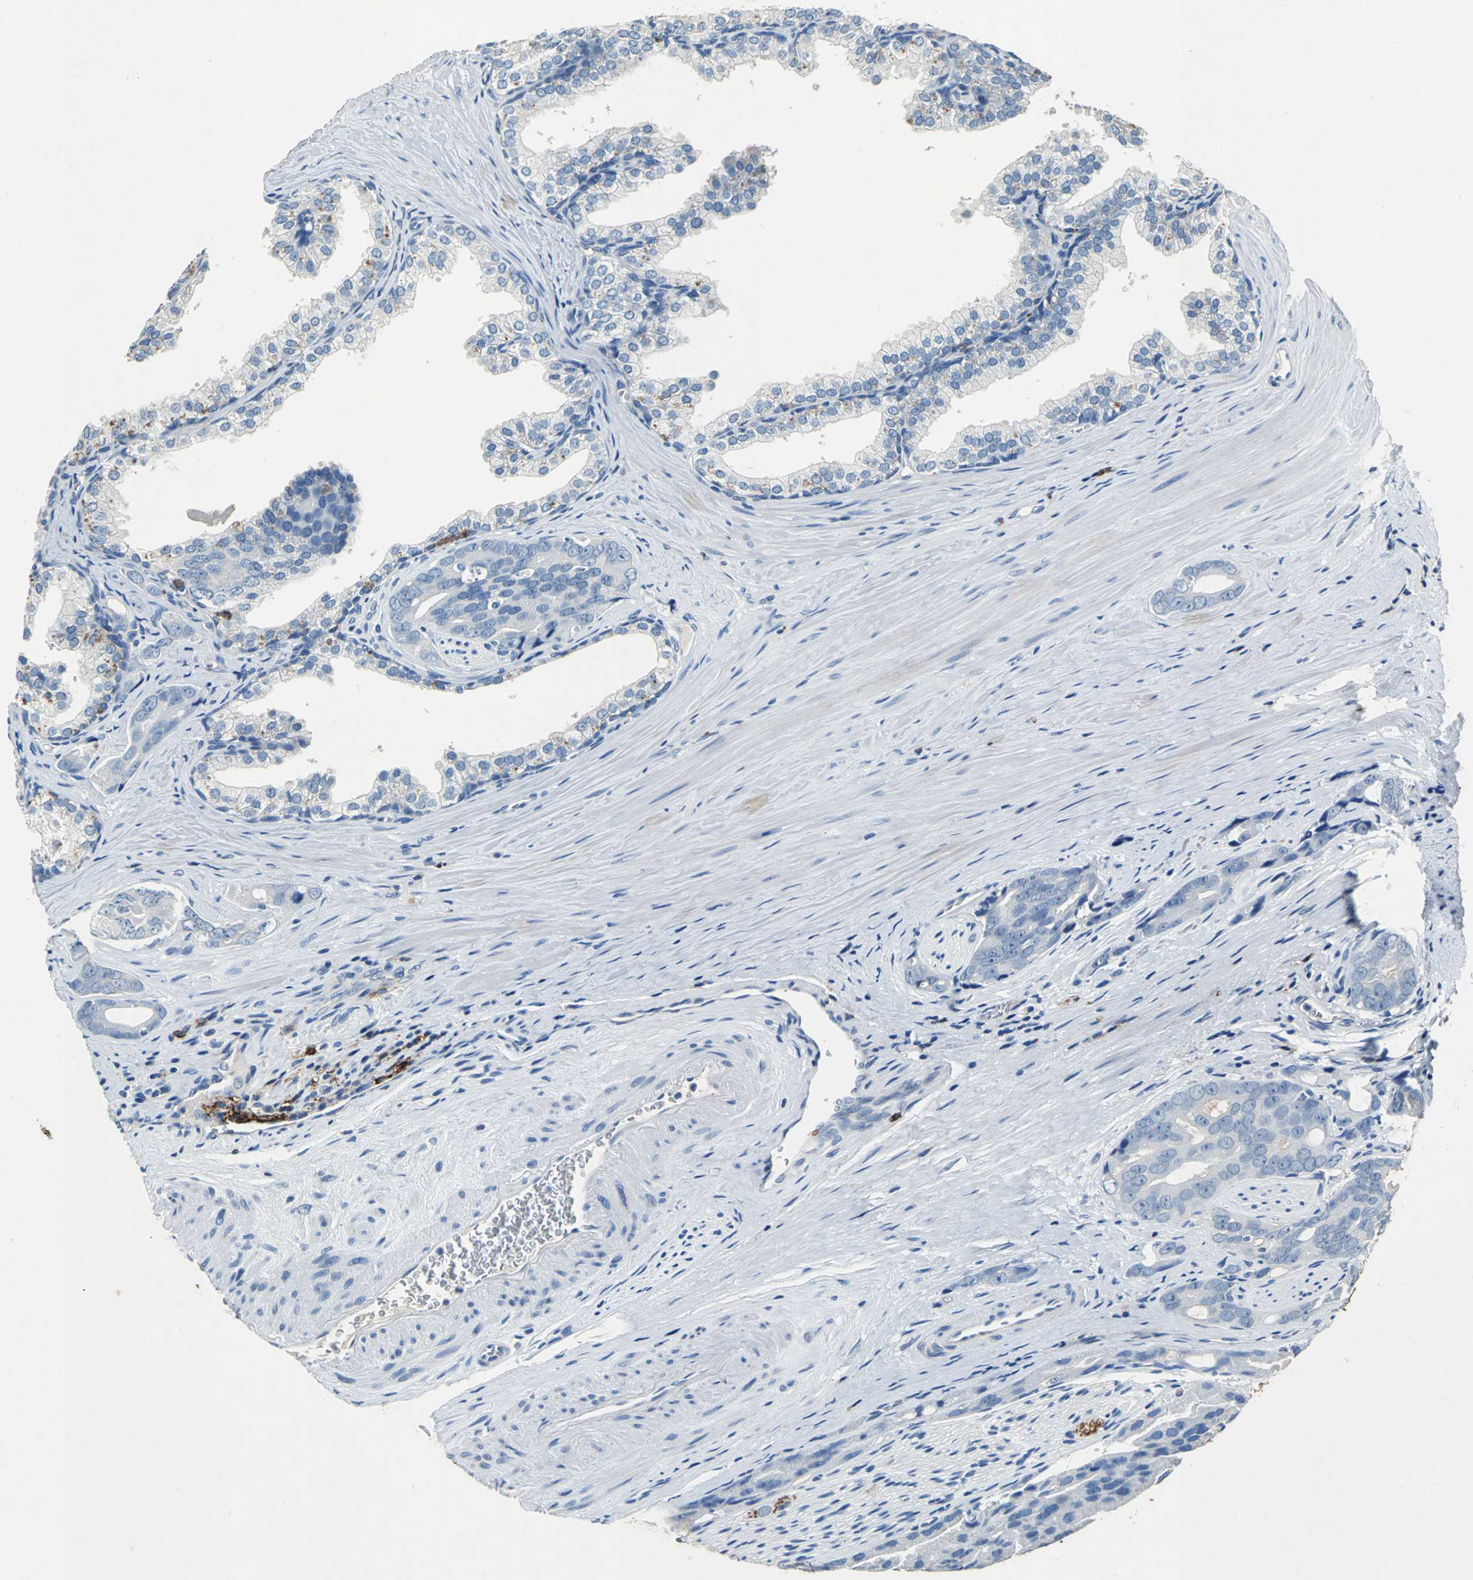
{"staining": {"intensity": "negative", "quantity": "none", "location": "none"}, "tissue": "prostate cancer", "cell_type": "Tumor cells", "image_type": "cancer", "snomed": [{"axis": "morphology", "description": "Adenocarcinoma, Medium grade"}, {"axis": "topography", "description": "Prostate"}], "caption": "Prostate cancer (medium-grade adenocarcinoma) was stained to show a protein in brown. There is no significant expression in tumor cells.", "gene": "RPS13", "patient": {"sex": "male", "age": 53}}